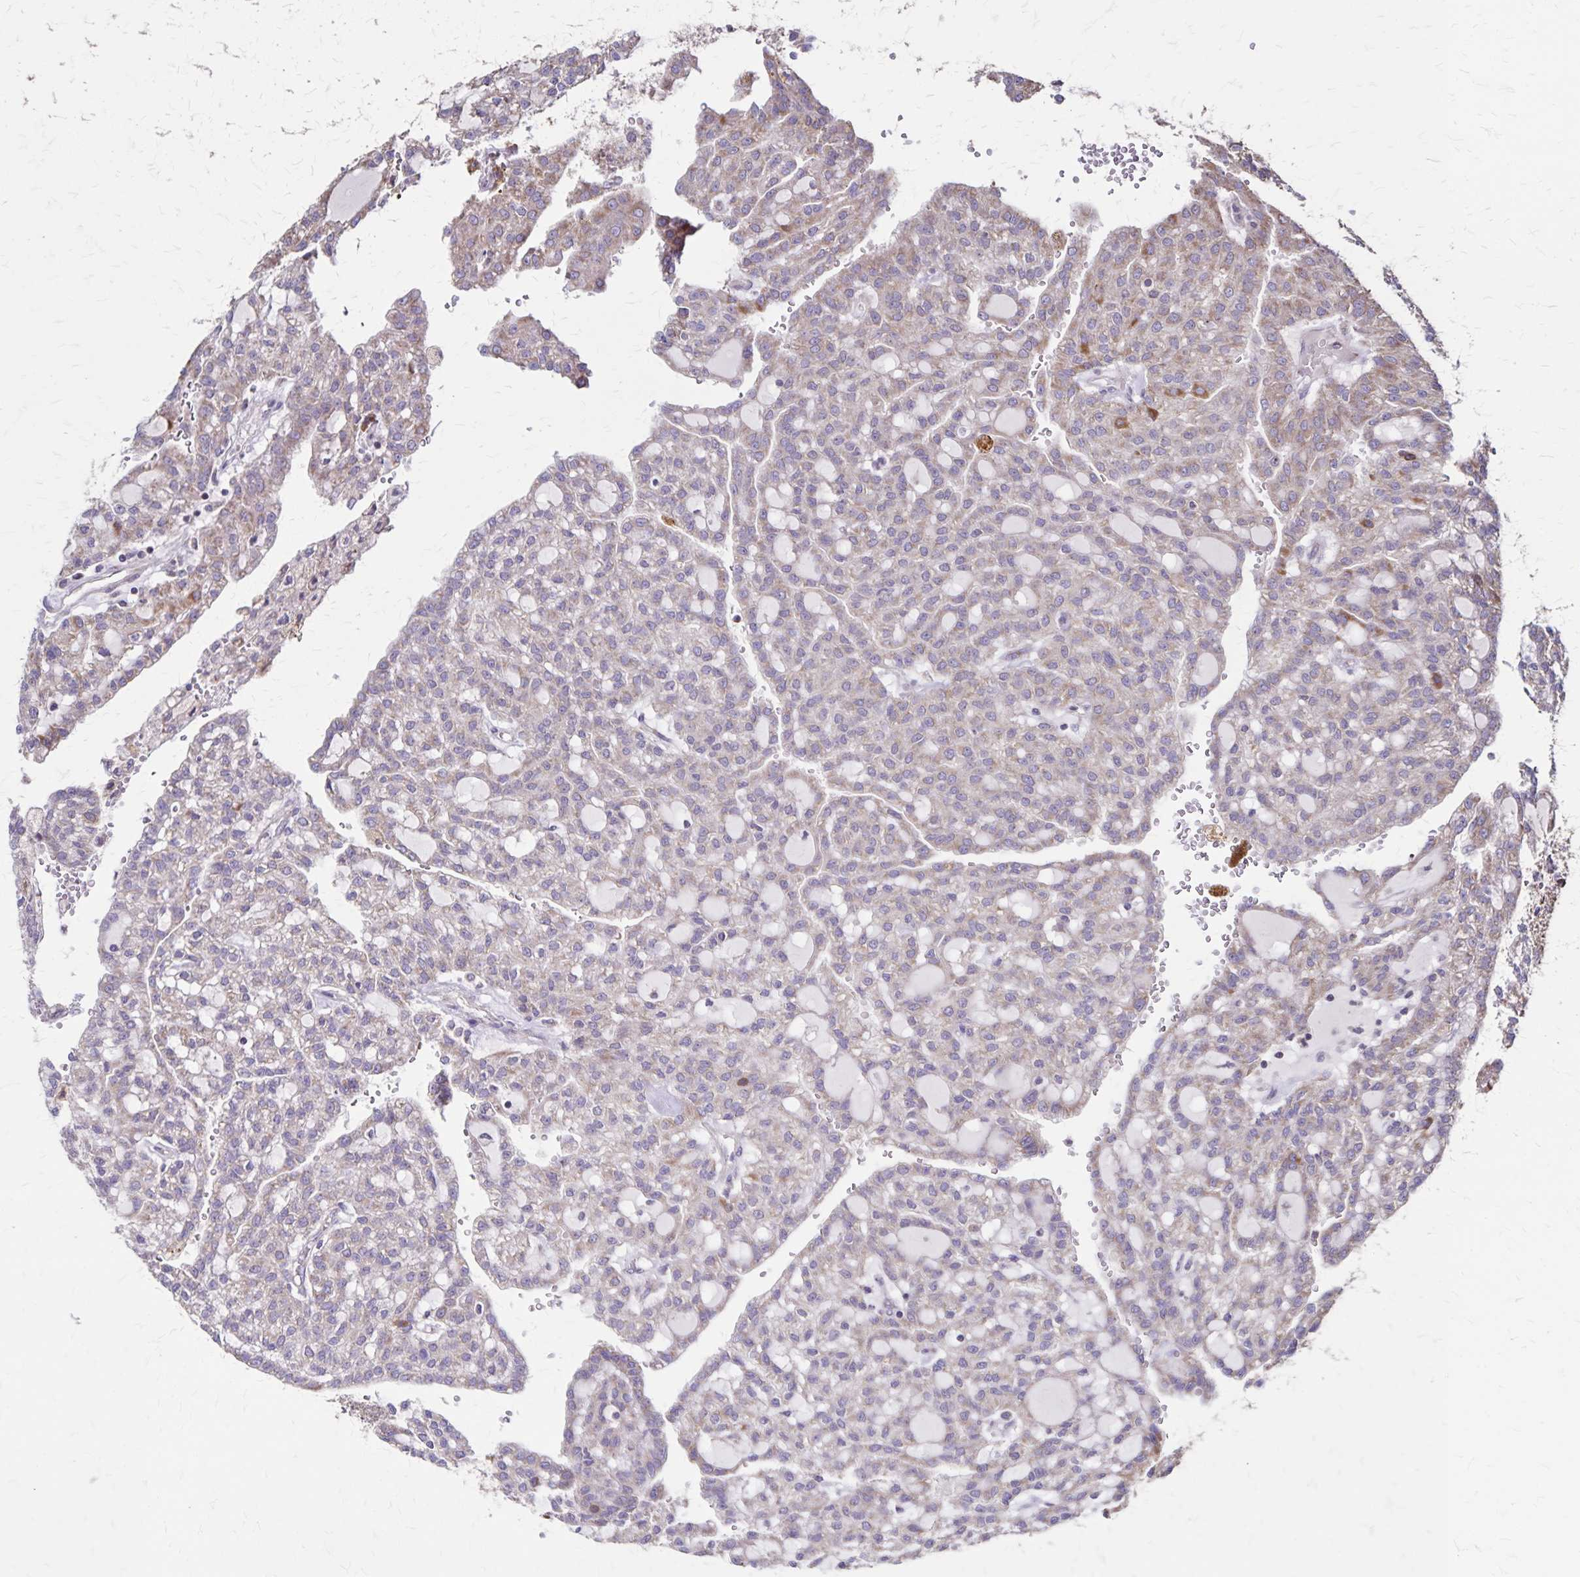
{"staining": {"intensity": "moderate", "quantity": "<25%", "location": "cytoplasmic/membranous"}, "tissue": "renal cancer", "cell_type": "Tumor cells", "image_type": "cancer", "snomed": [{"axis": "morphology", "description": "Adenocarcinoma, NOS"}, {"axis": "topography", "description": "Kidney"}], "caption": "This histopathology image exhibits adenocarcinoma (renal) stained with IHC to label a protein in brown. The cytoplasmic/membranous of tumor cells show moderate positivity for the protein. Nuclei are counter-stained blue.", "gene": "NFS1", "patient": {"sex": "male", "age": 63}}